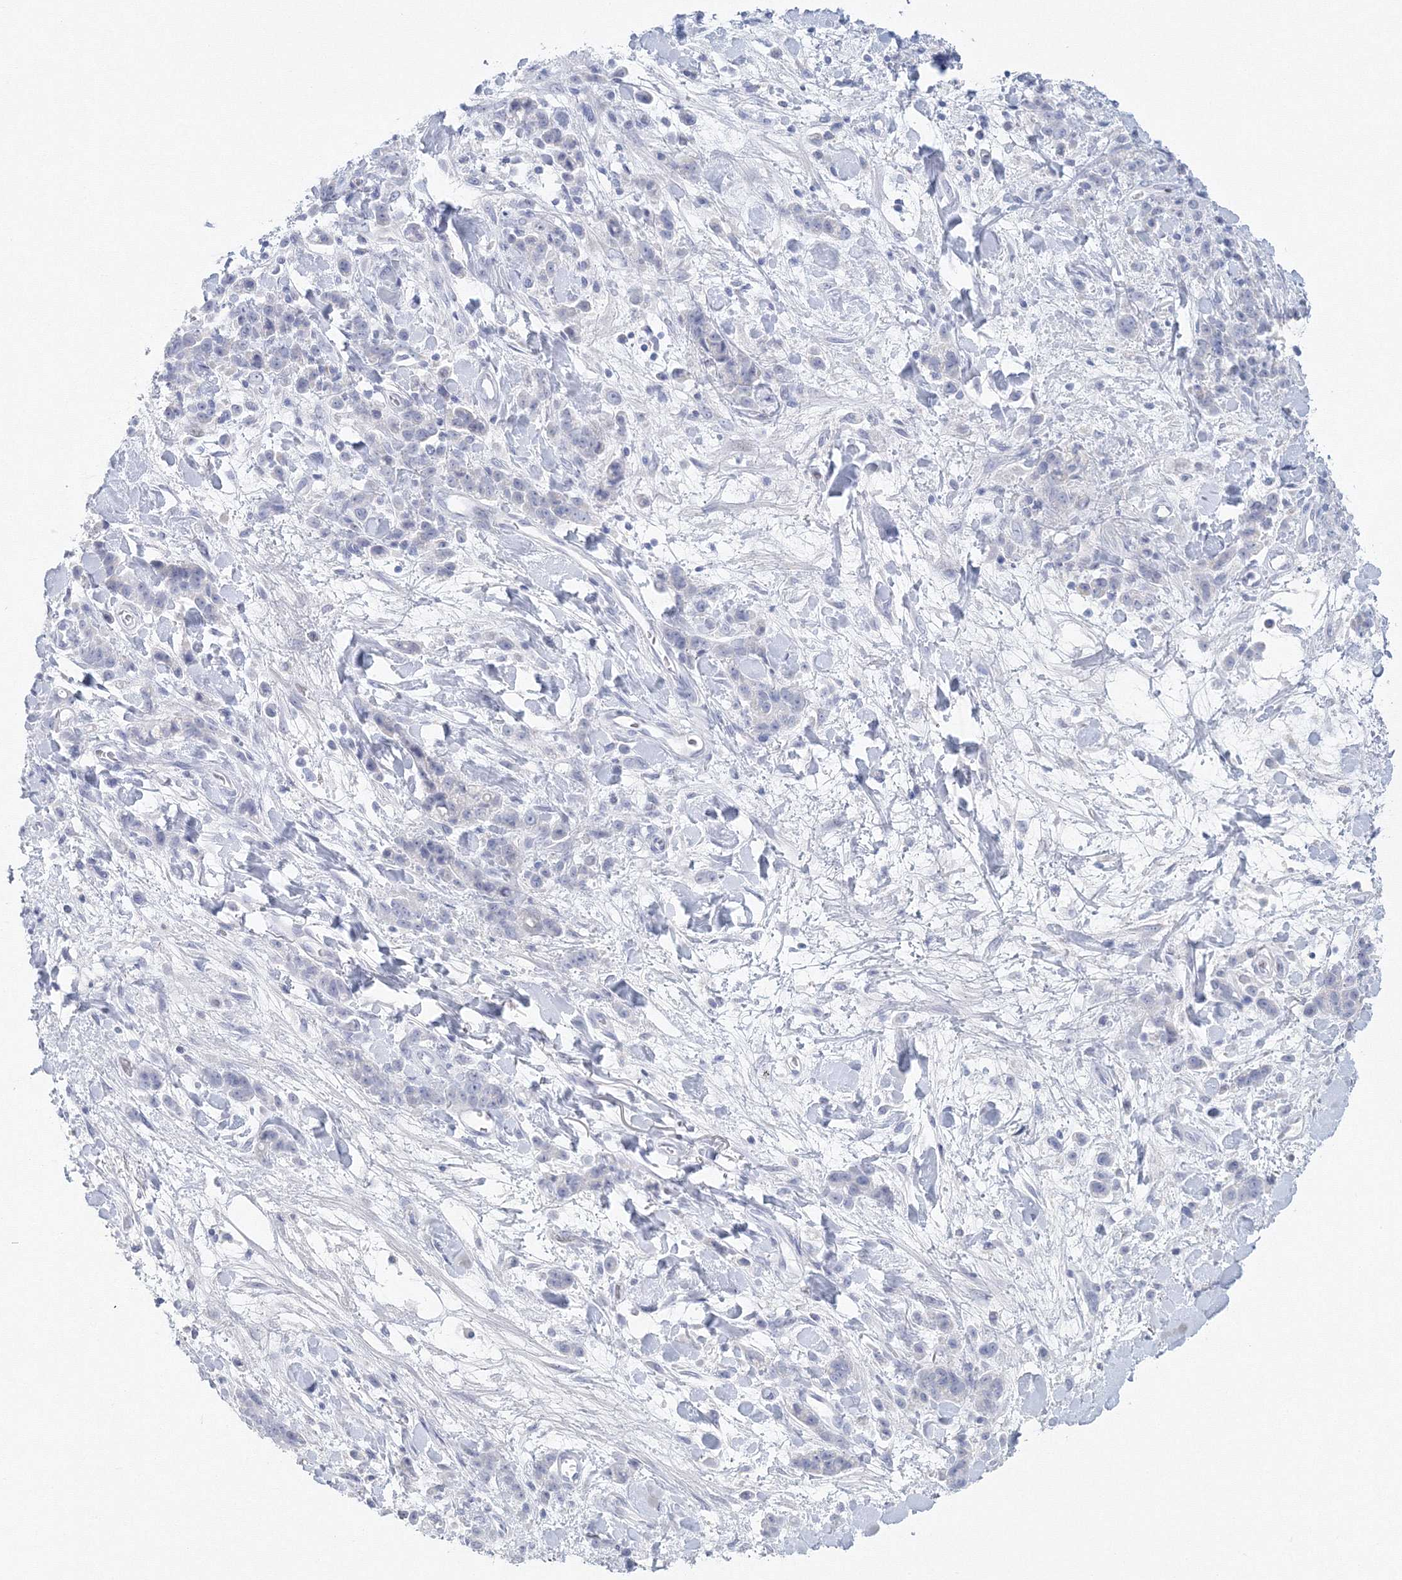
{"staining": {"intensity": "negative", "quantity": "none", "location": "none"}, "tissue": "stomach cancer", "cell_type": "Tumor cells", "image_type": "cancer", "snomed": [{"axis": "morphology", "description": "Normal tissue, NOS"}, {"axis": "morphology", "description": "Adenocarcinoma, NOS"}, {"axis": "topography", "description": "Stomach"}], "caption": "High power microscopy micrograph of an immunohistochemistry (IHC) micrograph of stomach cancer, revealing no significant positivity in tumor cells.", "gene": "NIPAL1", "patient": {"sex": "male", "age": 82}}